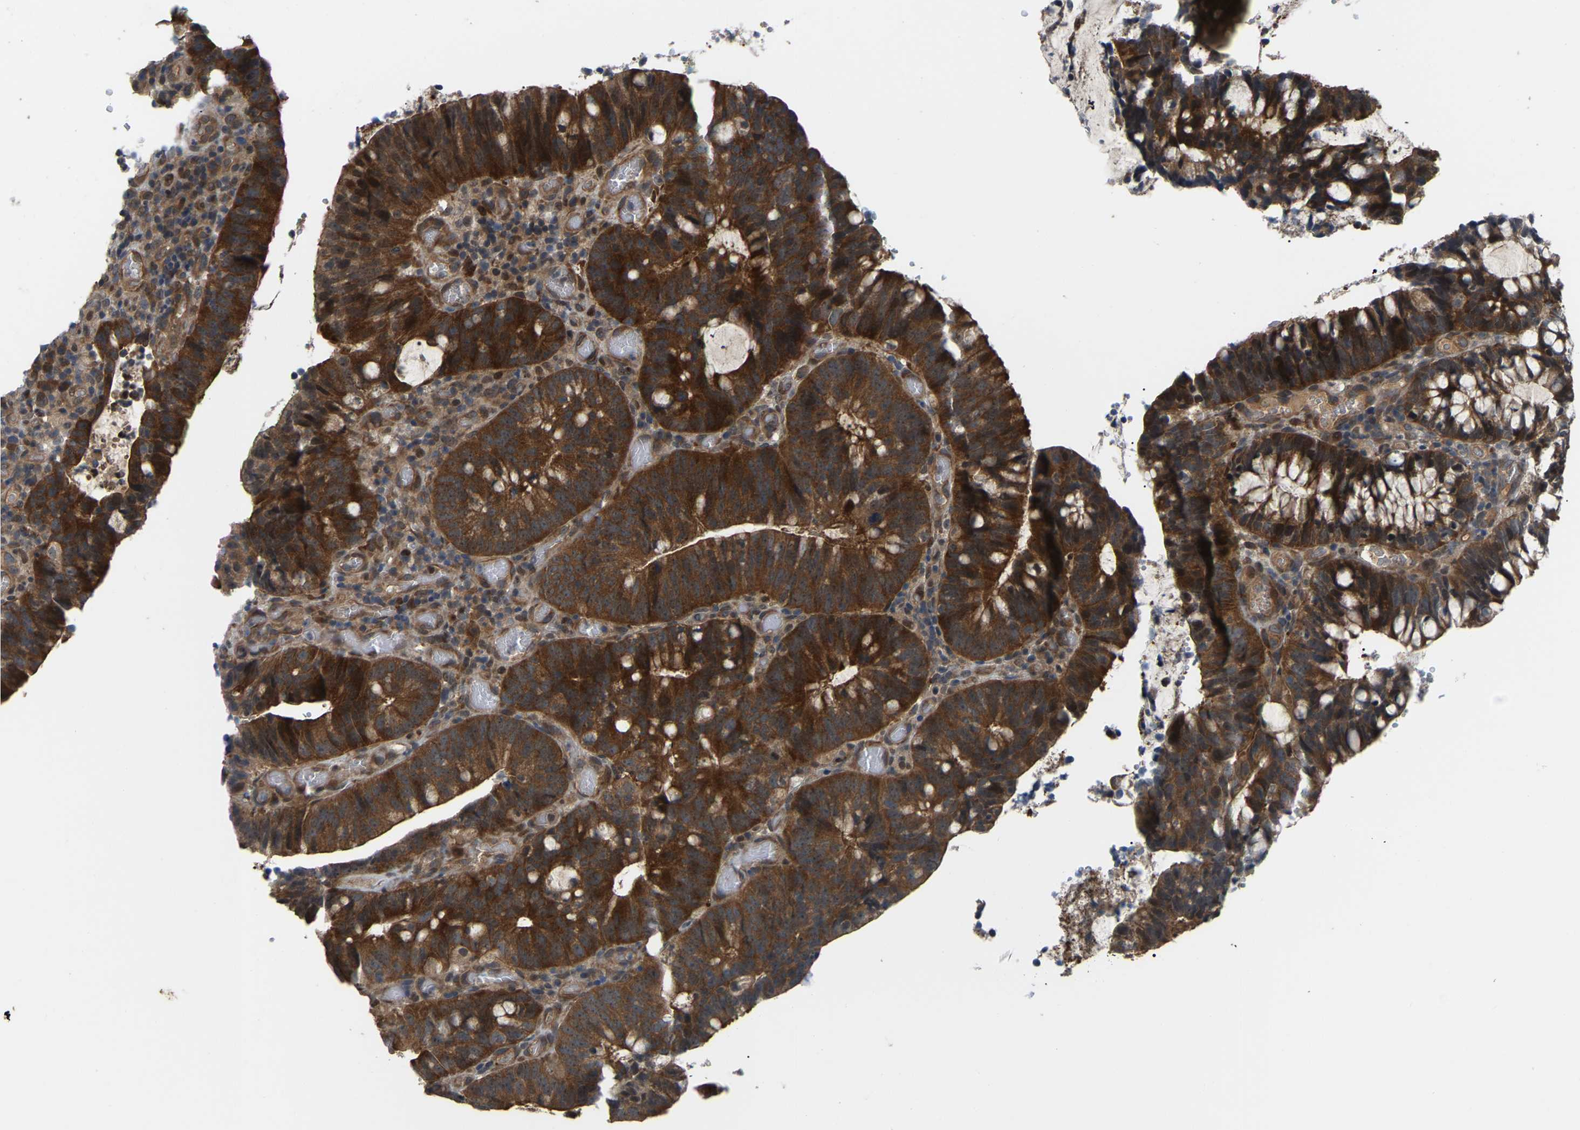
{"staining": {"intensity": "strong", "quantity": ">75%", "location": "cytoplasmic/membranous"}, "tissue": "colorectal cancer", "cell_type": "Tumor cells", "image_type": "cancer", "snomed": [{"axis": "morphology", "description": "Adenocarcinoma, NOS"}, {"axis": "topography", "description": "Colon"}], "caption": "Protein expression analysis of human colorectal cancer reveals strong cytoplasmic/membranous staining in about >75% of tumor cells. The protein of interest is shown in brown color, while the nuclei are stained blue.", "gene": "CROT", "patient": {"sex": "female", "age": 66}}